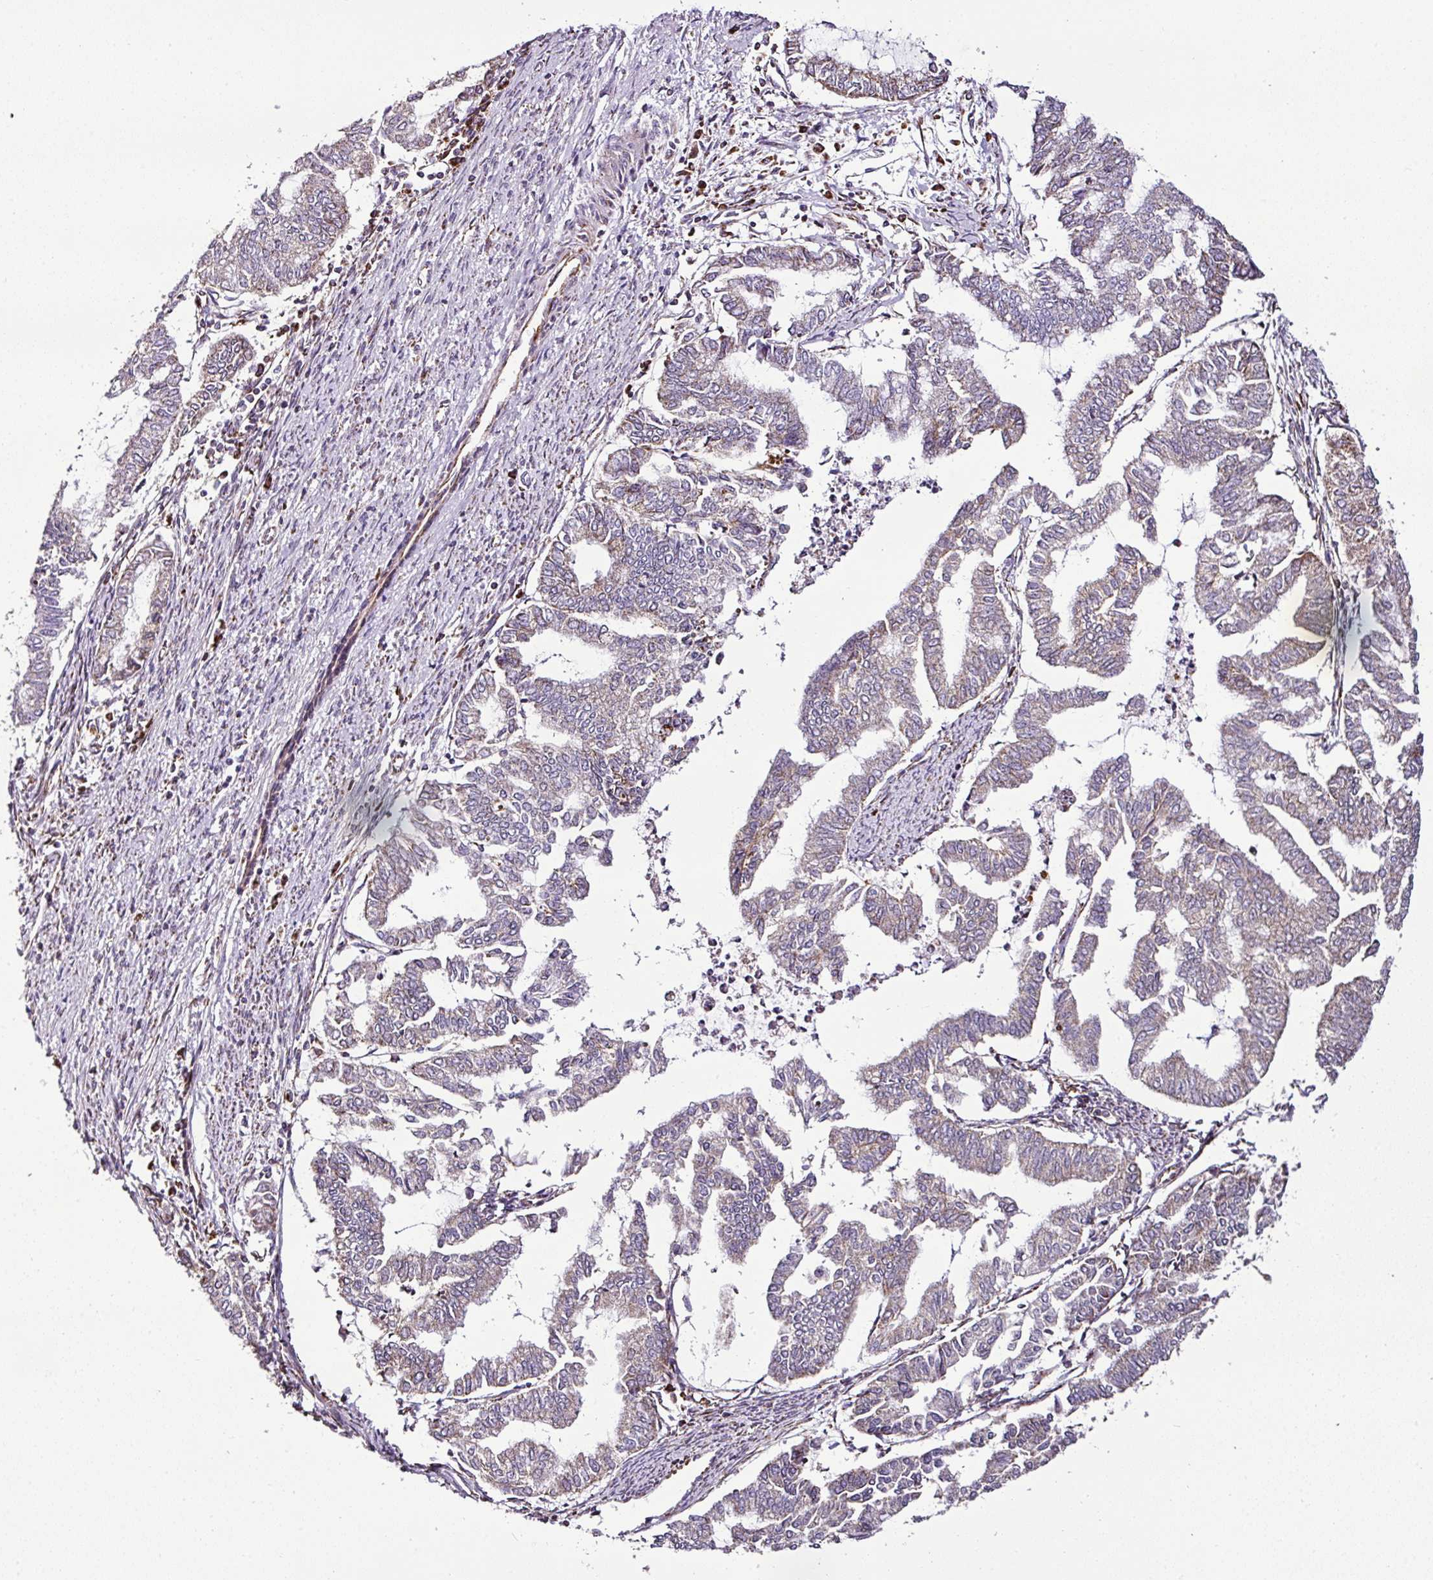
{"staining": {"intensity": "weak", "quantity": "25%-75%", "location": "cytoplasmic/membranous"}, "tissue": "endometrial cancer", "cell_type": "Tumor cells", "image_type": "cancer", "snomed": [{"axis": "morphology", "description": "Adenocarcinoma, NOS"}, {"axis": "topography", "description": "Endometrium"}], "caption": "Immunohistochemistry (IHC) of endometrial adenocarcinoma demonstrates low levels of weak cytoplasmic/membranous expression in about 25%-75% of tumor cells. Ihc stains the protein in brown and the nuclei are stained blue.", "gene": "DPAGT1", "patient": {"sex": "female", "age": 79}}